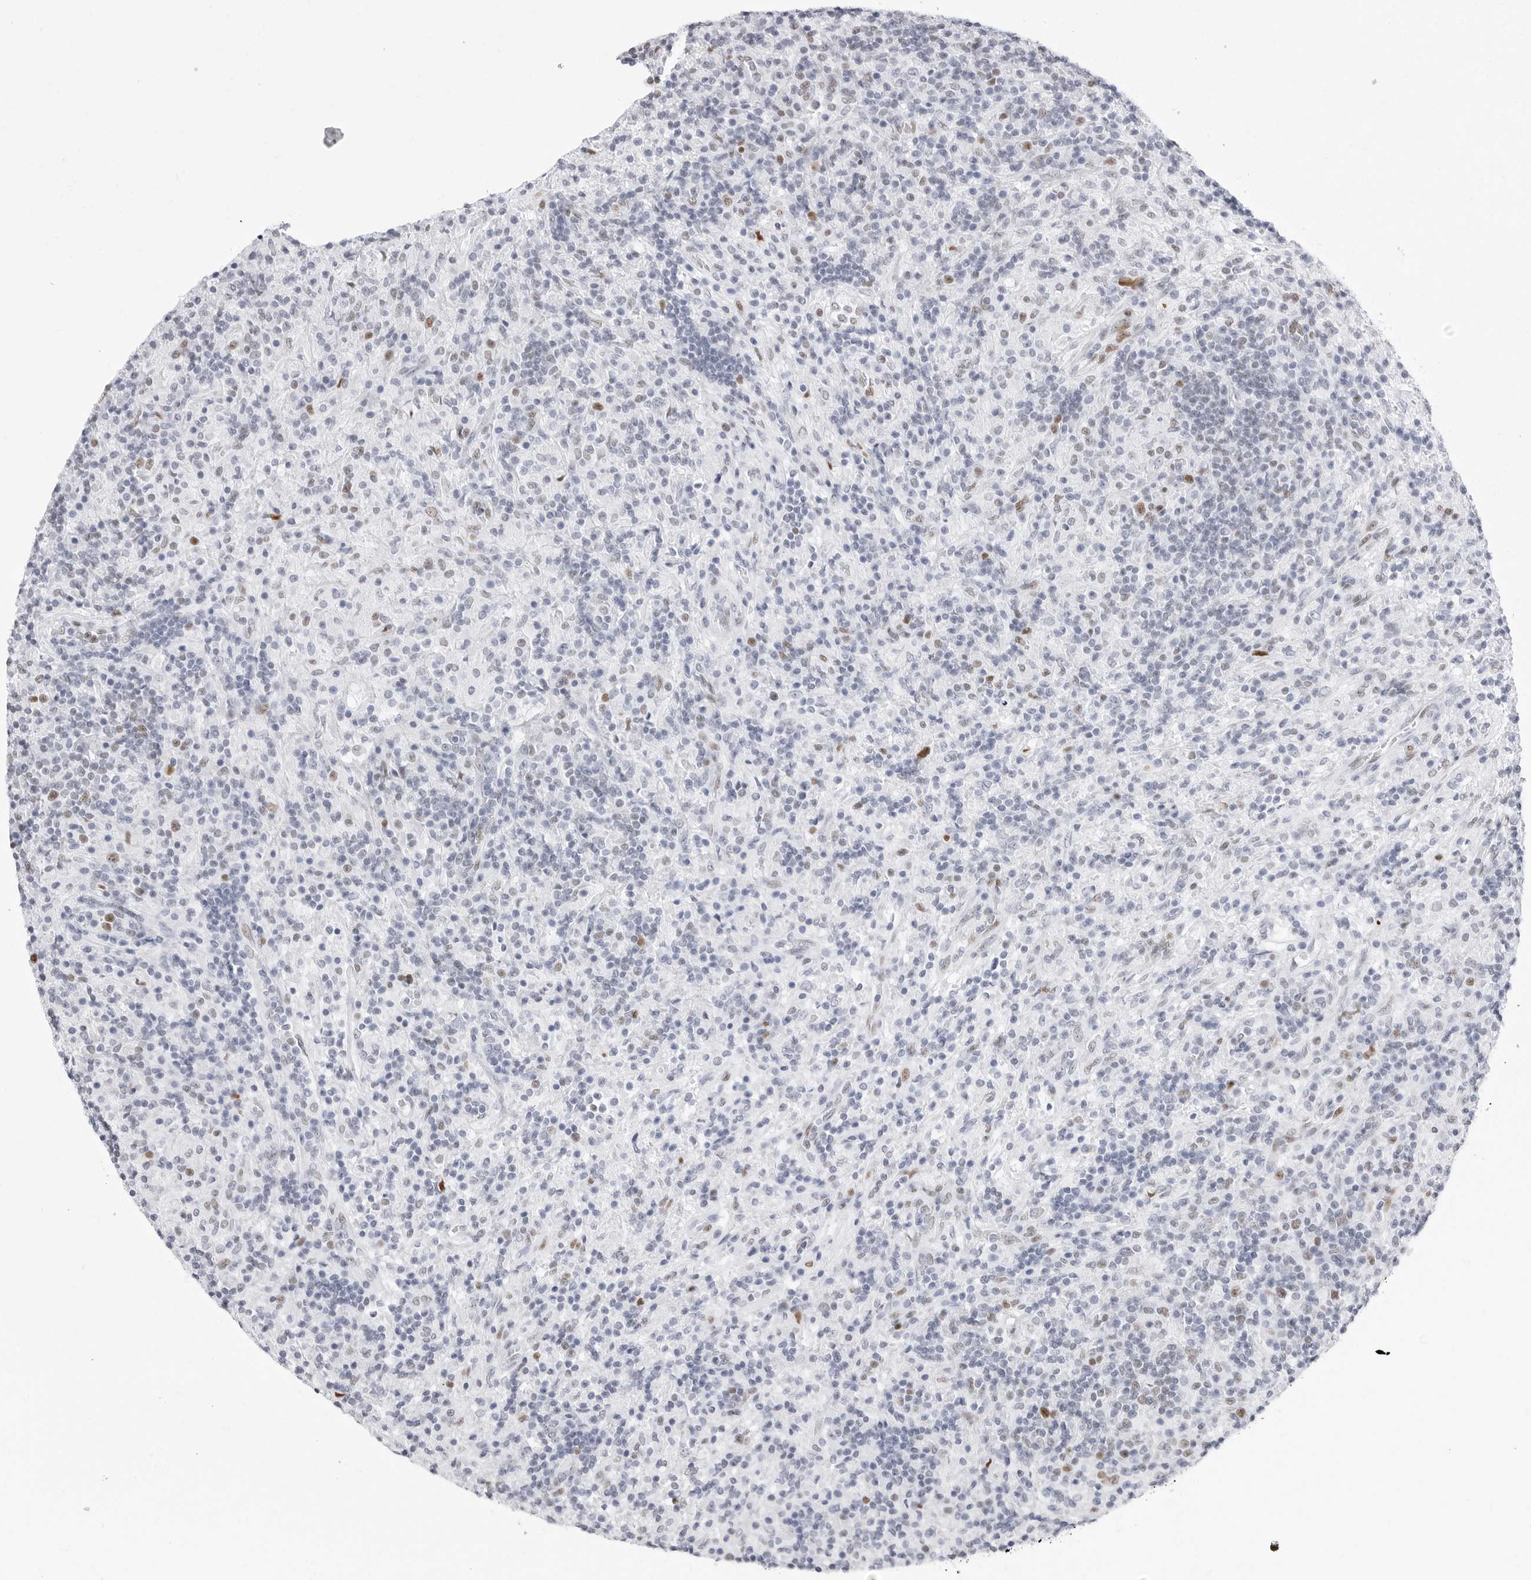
{"staining": {"intensity": "moderate", "quantity": ">75%", "location": "nuclear"}, "tissue": "lymphoma", "cell_type": "Tumor cells", "image_type": "cancer", "snomed": [{"axis": "morphology", "description": "Hodgkin's disease, NOS"}, {"axis": "topography", "description": "Lymph node"}], "caption": "This micrograph shows lymphoma stained with immunohistochemistry to label a protein in brown. The nuclear of tumor cells show moderate positivity for the protein. Nuclei are counter-stained blue.", "gene": "NASP", "patient": {"sex": "male", "age": 70}}